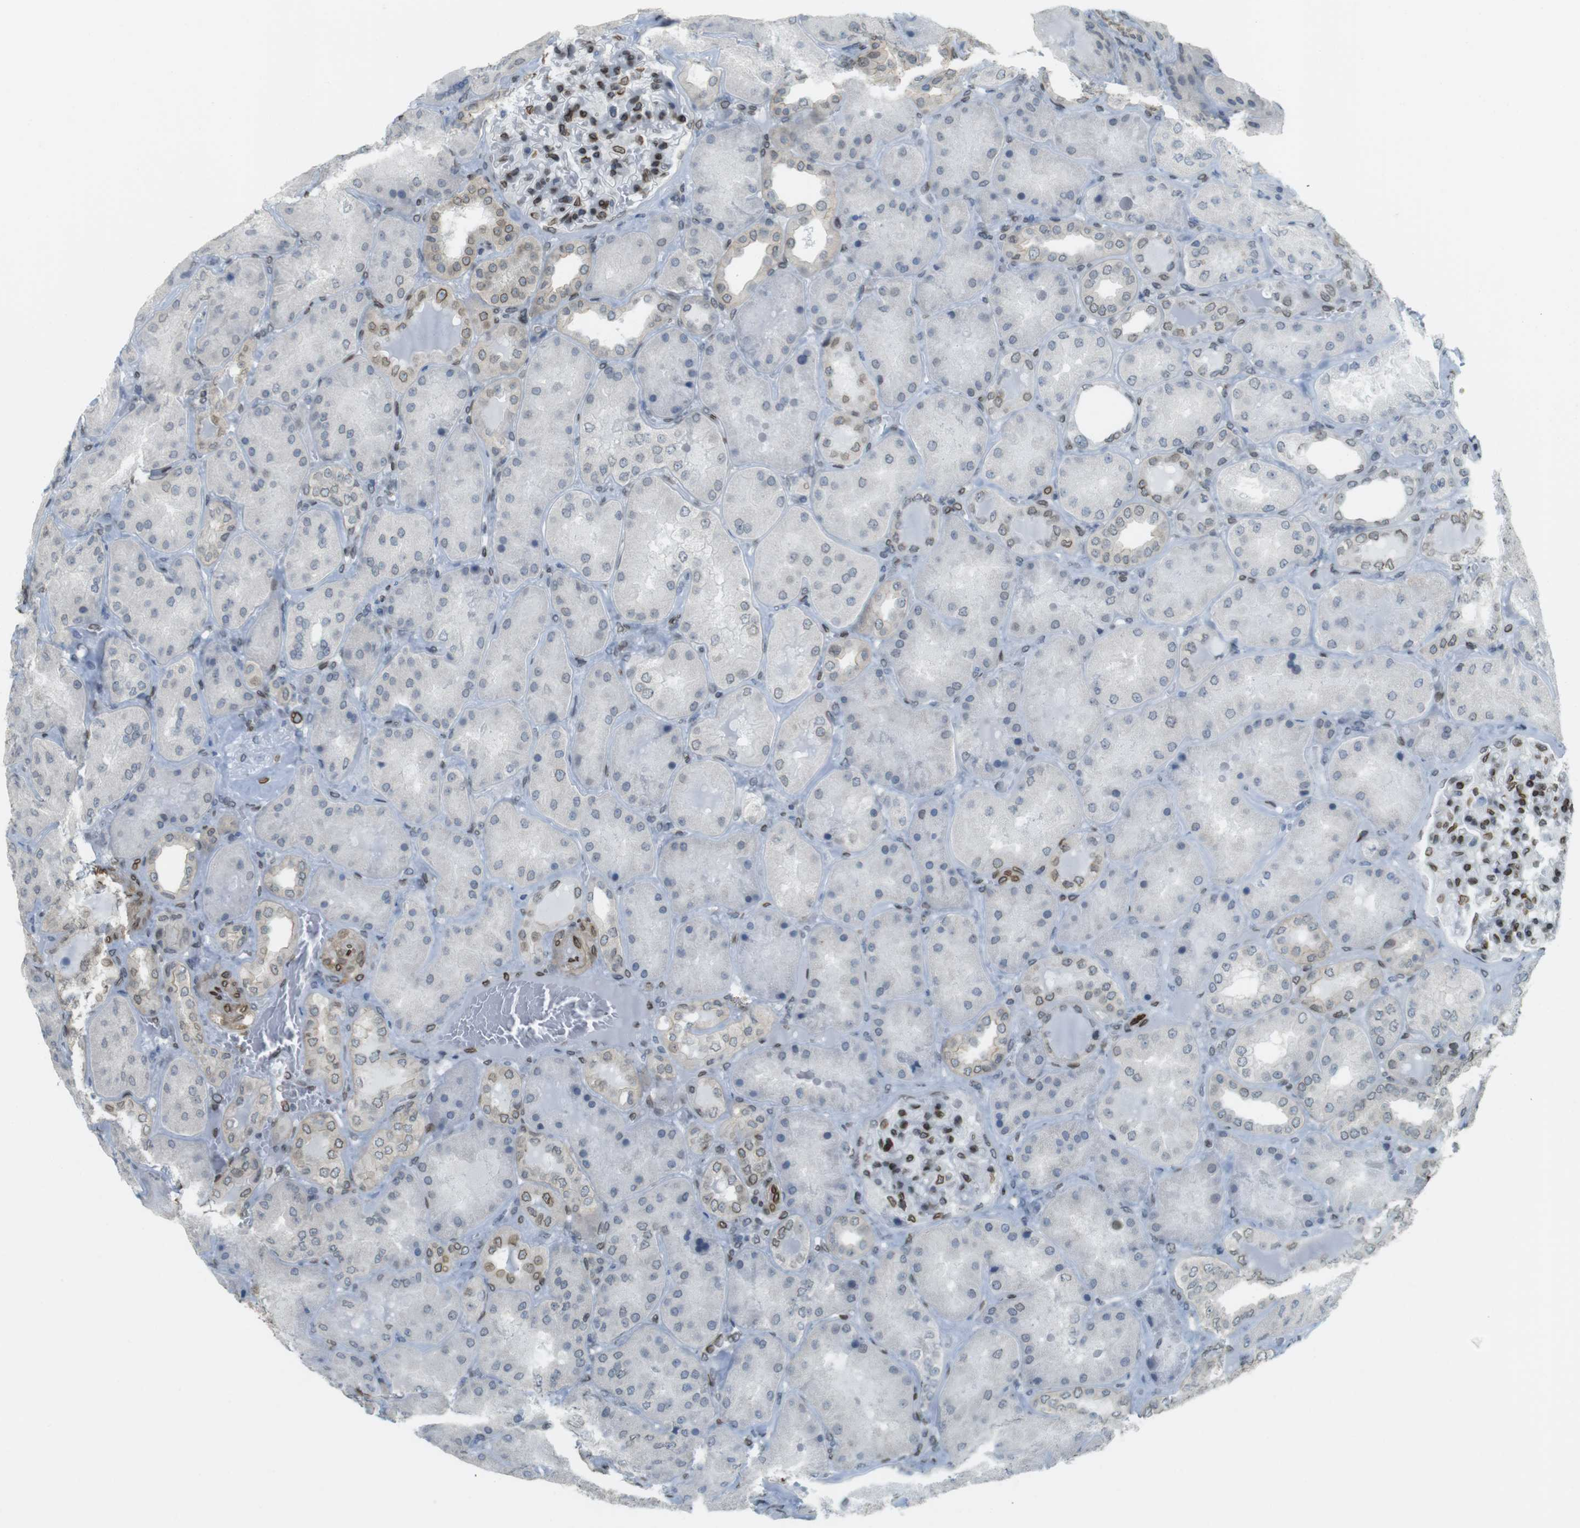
{"staining": {"intensity": "moderate", "quantity": ">75%", "location": "cytoplasmic/membranous,nuclear"}, "tissue": "kidney", "cell_type": "Cells in glomeruli", "image_type": "normal", "snomed": [{"axis": "morphology", "description": "Normal tissue, NOS"}, {"axis": "topography", "description": "Kidney"}], "caption": "Moderate cytoplasmic/membranous,nuclear staining for a protein is appreciated in about >75% of cells in glomeruli of normal kidney using immunohistochemistry (IHC).", "gene": "ARL6IP6", "patient": {"sex": "female", "age": 56}}